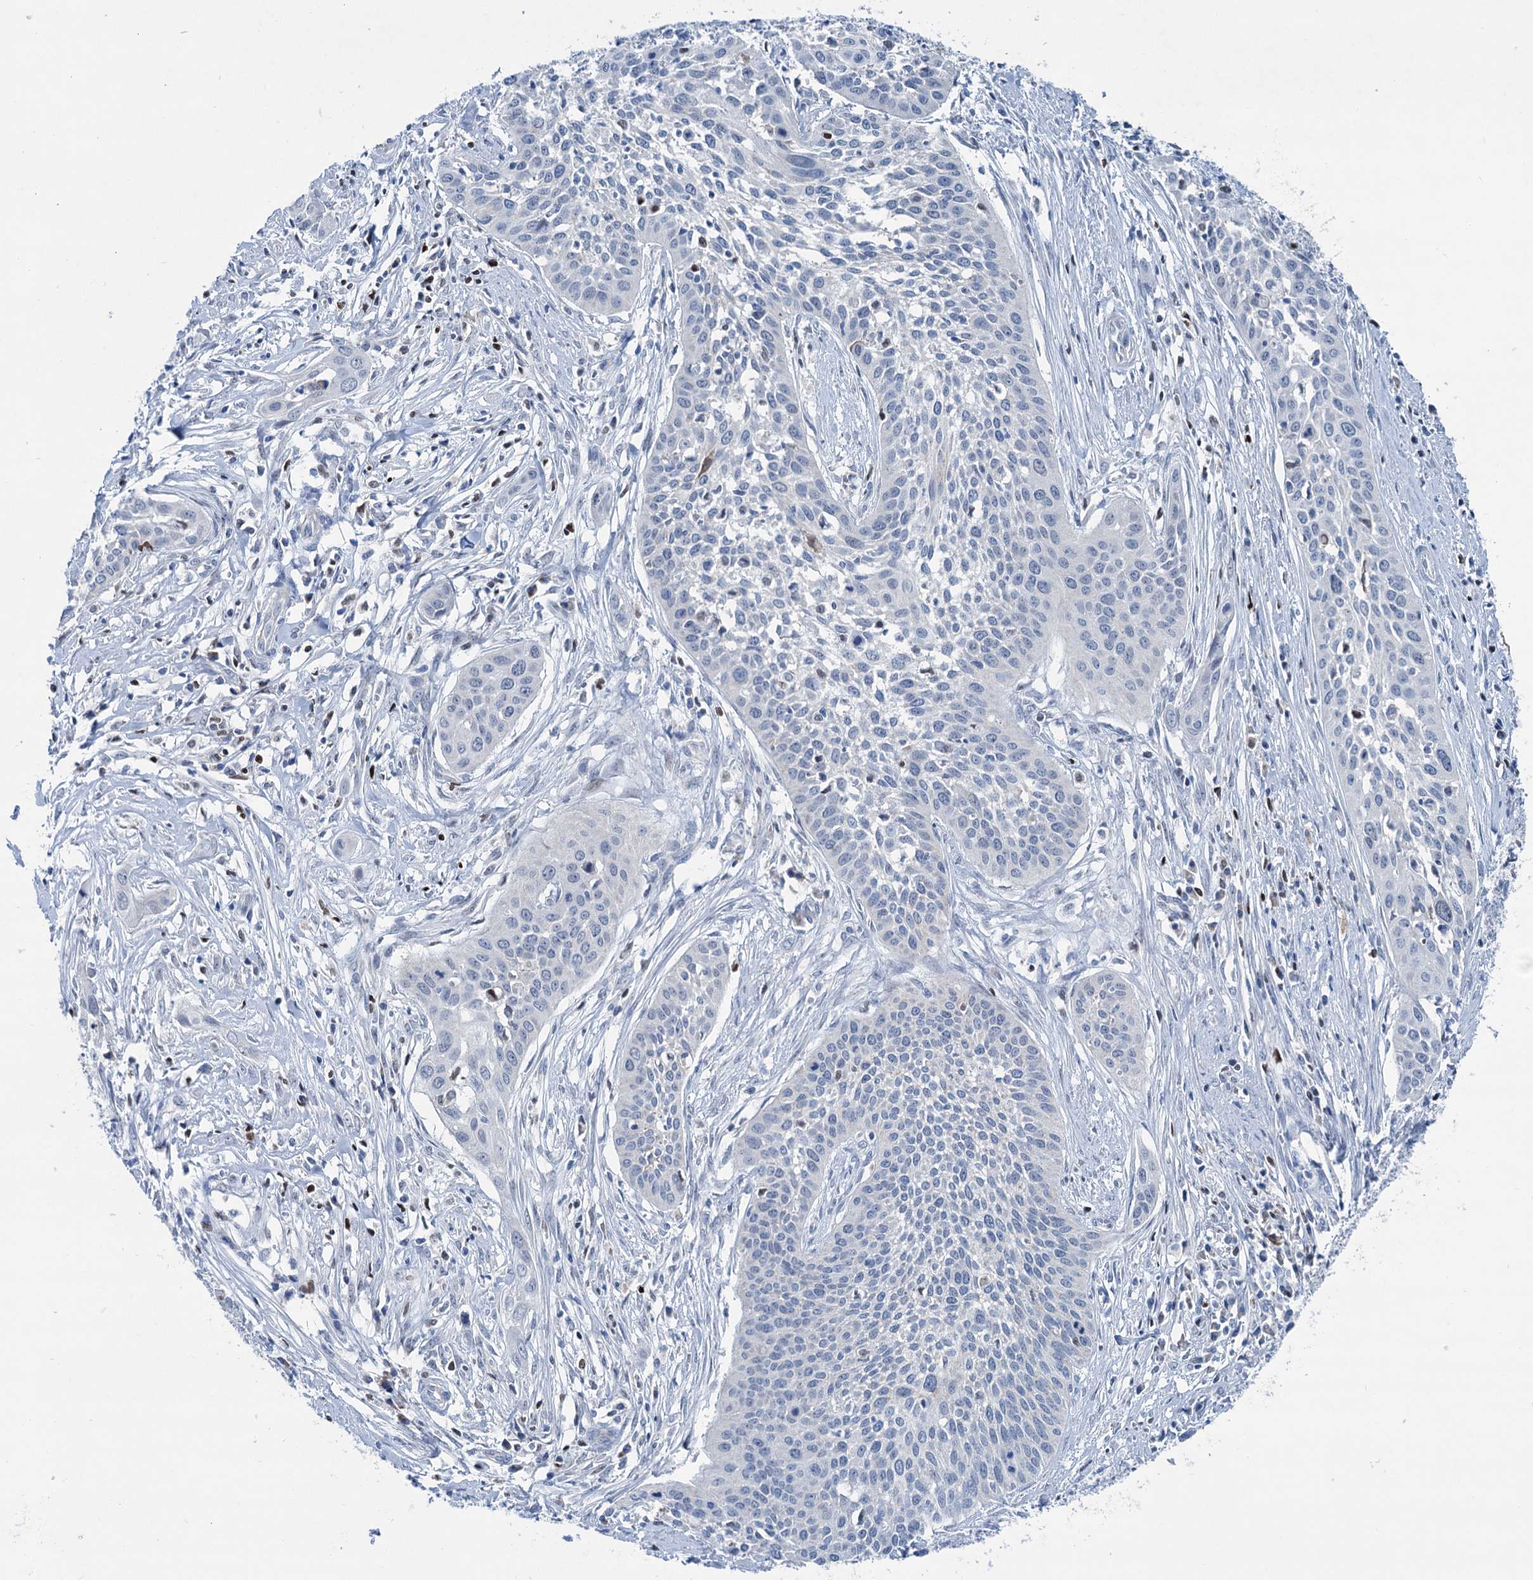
{"staining": {"intensity": "negative", "quantity": "none", "location": "none"}, "tissue": "cervical cancer", "cell_type": "Tumor cells", "image_type": "cancer", "snomed": [{"axis": "morphology", "description": "Squamous cell carcinoma, NOS"}, {"axis": "topography", "description": "Cervix"}], "caption": "Tumor cells show no significant positivity in cervical cancer. (Immunohistochemistry (ihc), brightfield microscopy, high magnification).", "gene": "ELP4", "patient": {"sex": "female", "age": 34}}